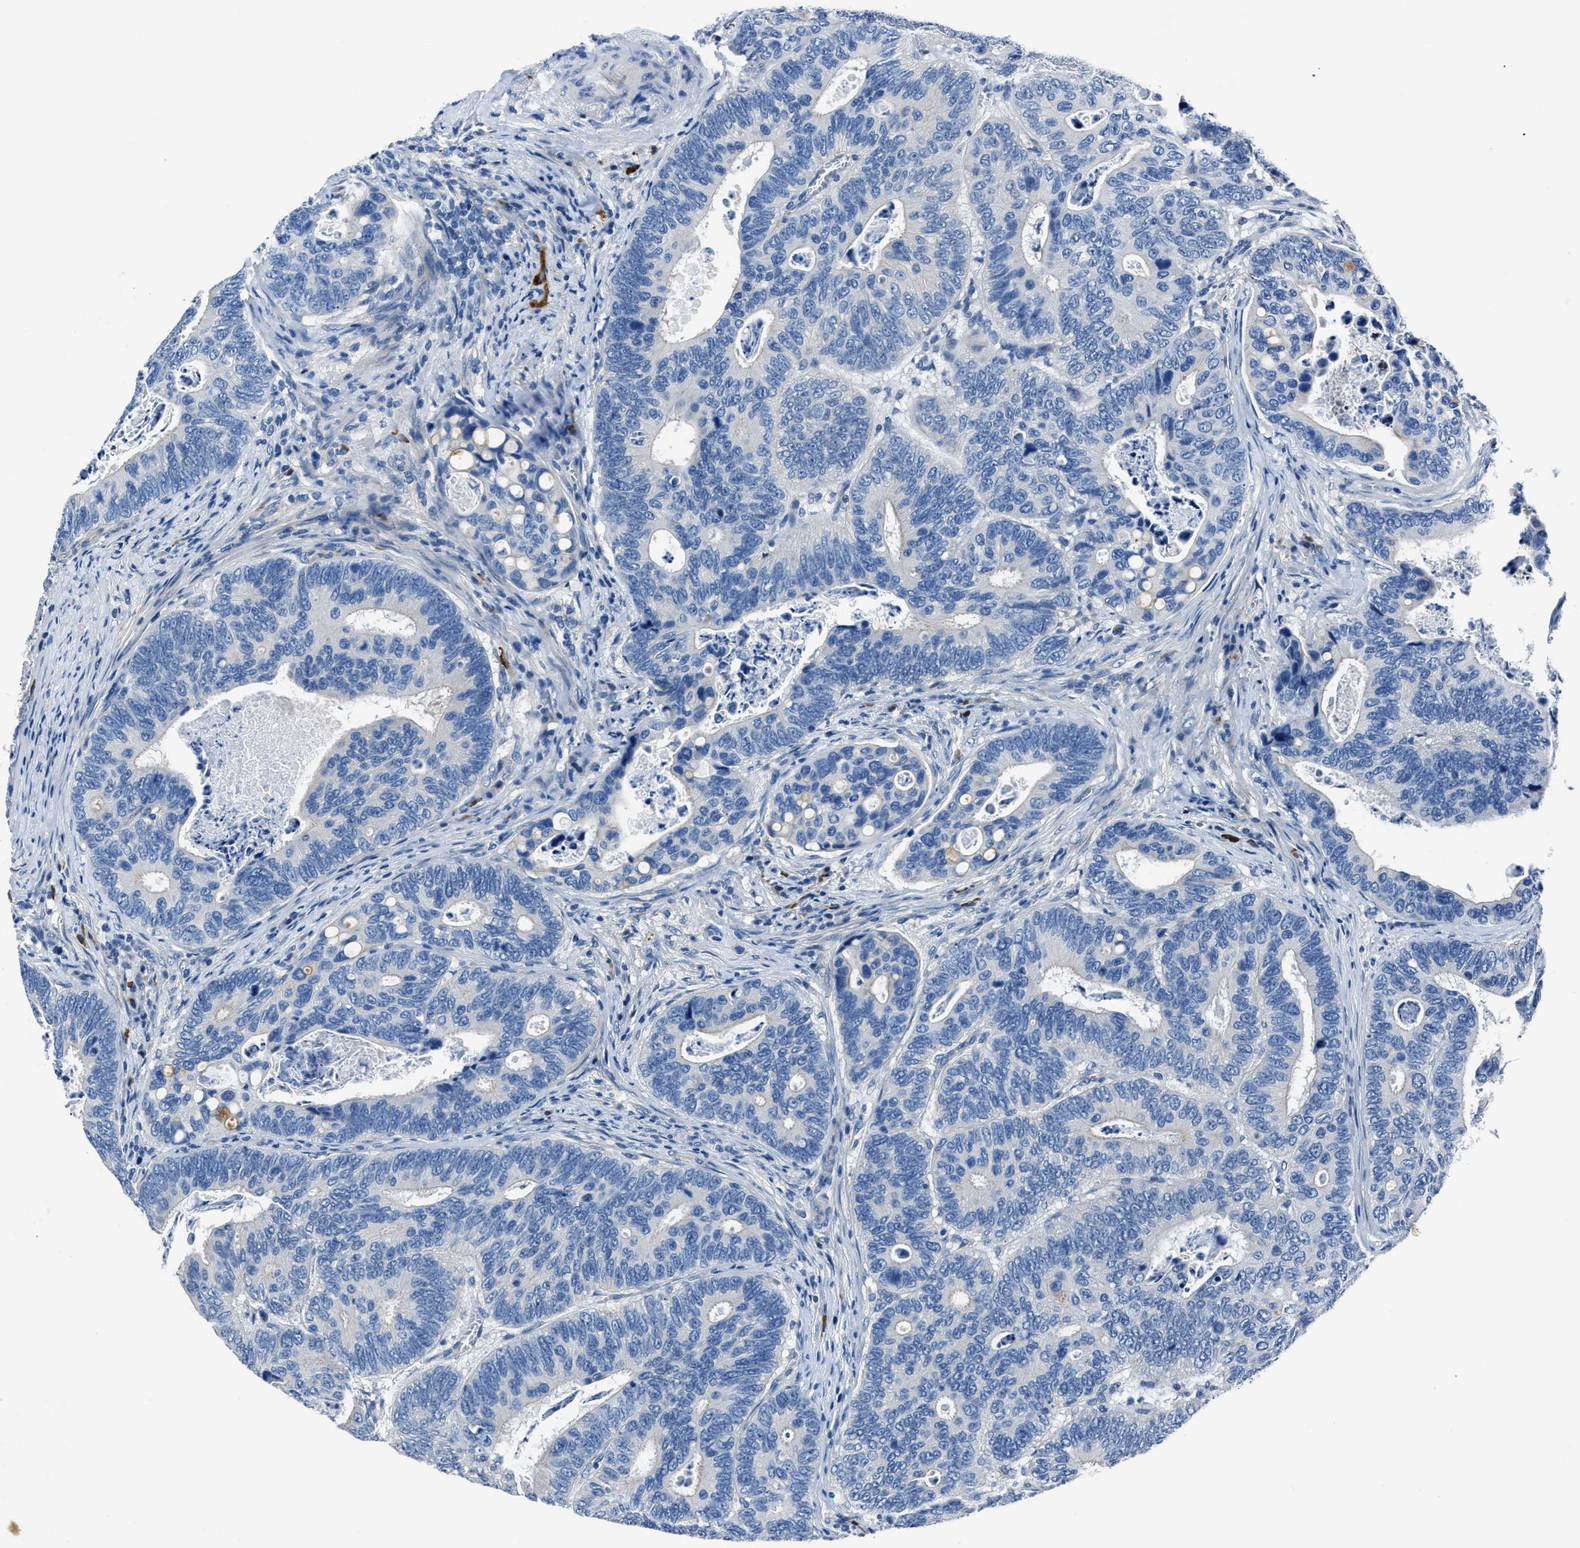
{"staining": {"intensity": "negative", "quantity": "none", "location": "none"}, "tissue": "colorectal cancer", "cell_type": "Tumor cells", "image_type": "cancer", "snomed": [{"axis": "morphology", "description": "Inflammation, NOS"}, {"axis": "morphology", "description": "Adenocarcinoma, NOS"}, {"axis": "topography", "description": "Colon"}], "caption": "The image exhibits no significant positivity in tumor cells of colorectal cancer (adenocarcinoma). Nuclei are stained in blue.", "gene": "NACAD", "patient": {"sex": "male", "age": 72}}